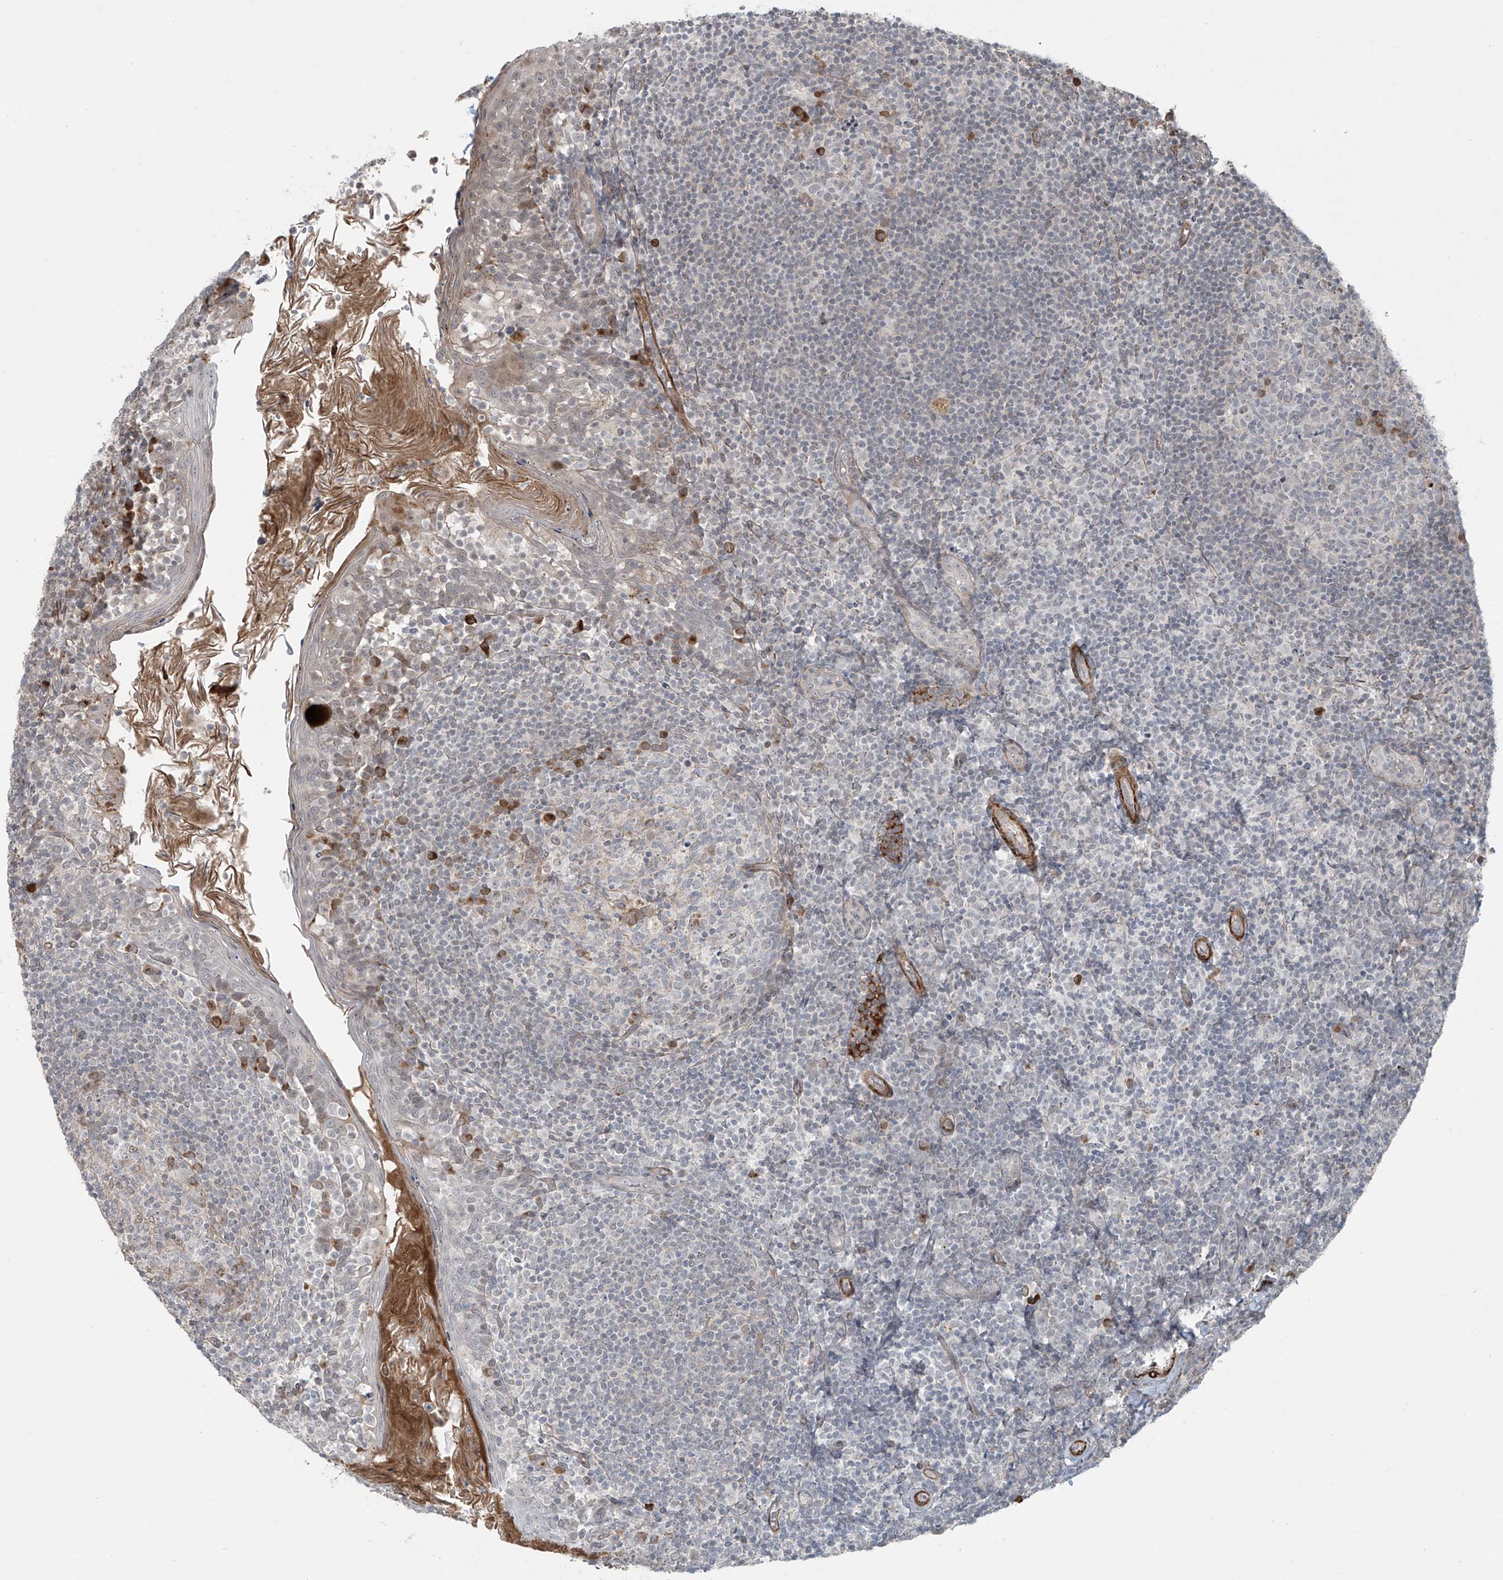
{"staining": {"intensity": "negative", "quantity": "none", "location": "none"}, "tissue": "tonsil", "cell_type": "Germinal center cells", "image_type": "normal", "snomed": [{"axis": "morphology", "description": "Normal tissue, NOS"}, {"axis": "topography", "description": "Tonsil"}], "caption": "Photomicrograph shows no significant protein staining in germinal center cells of normal tonsil.", "gene": "RASGEF1A", "patient": {"sex": "female", "age": 19}}